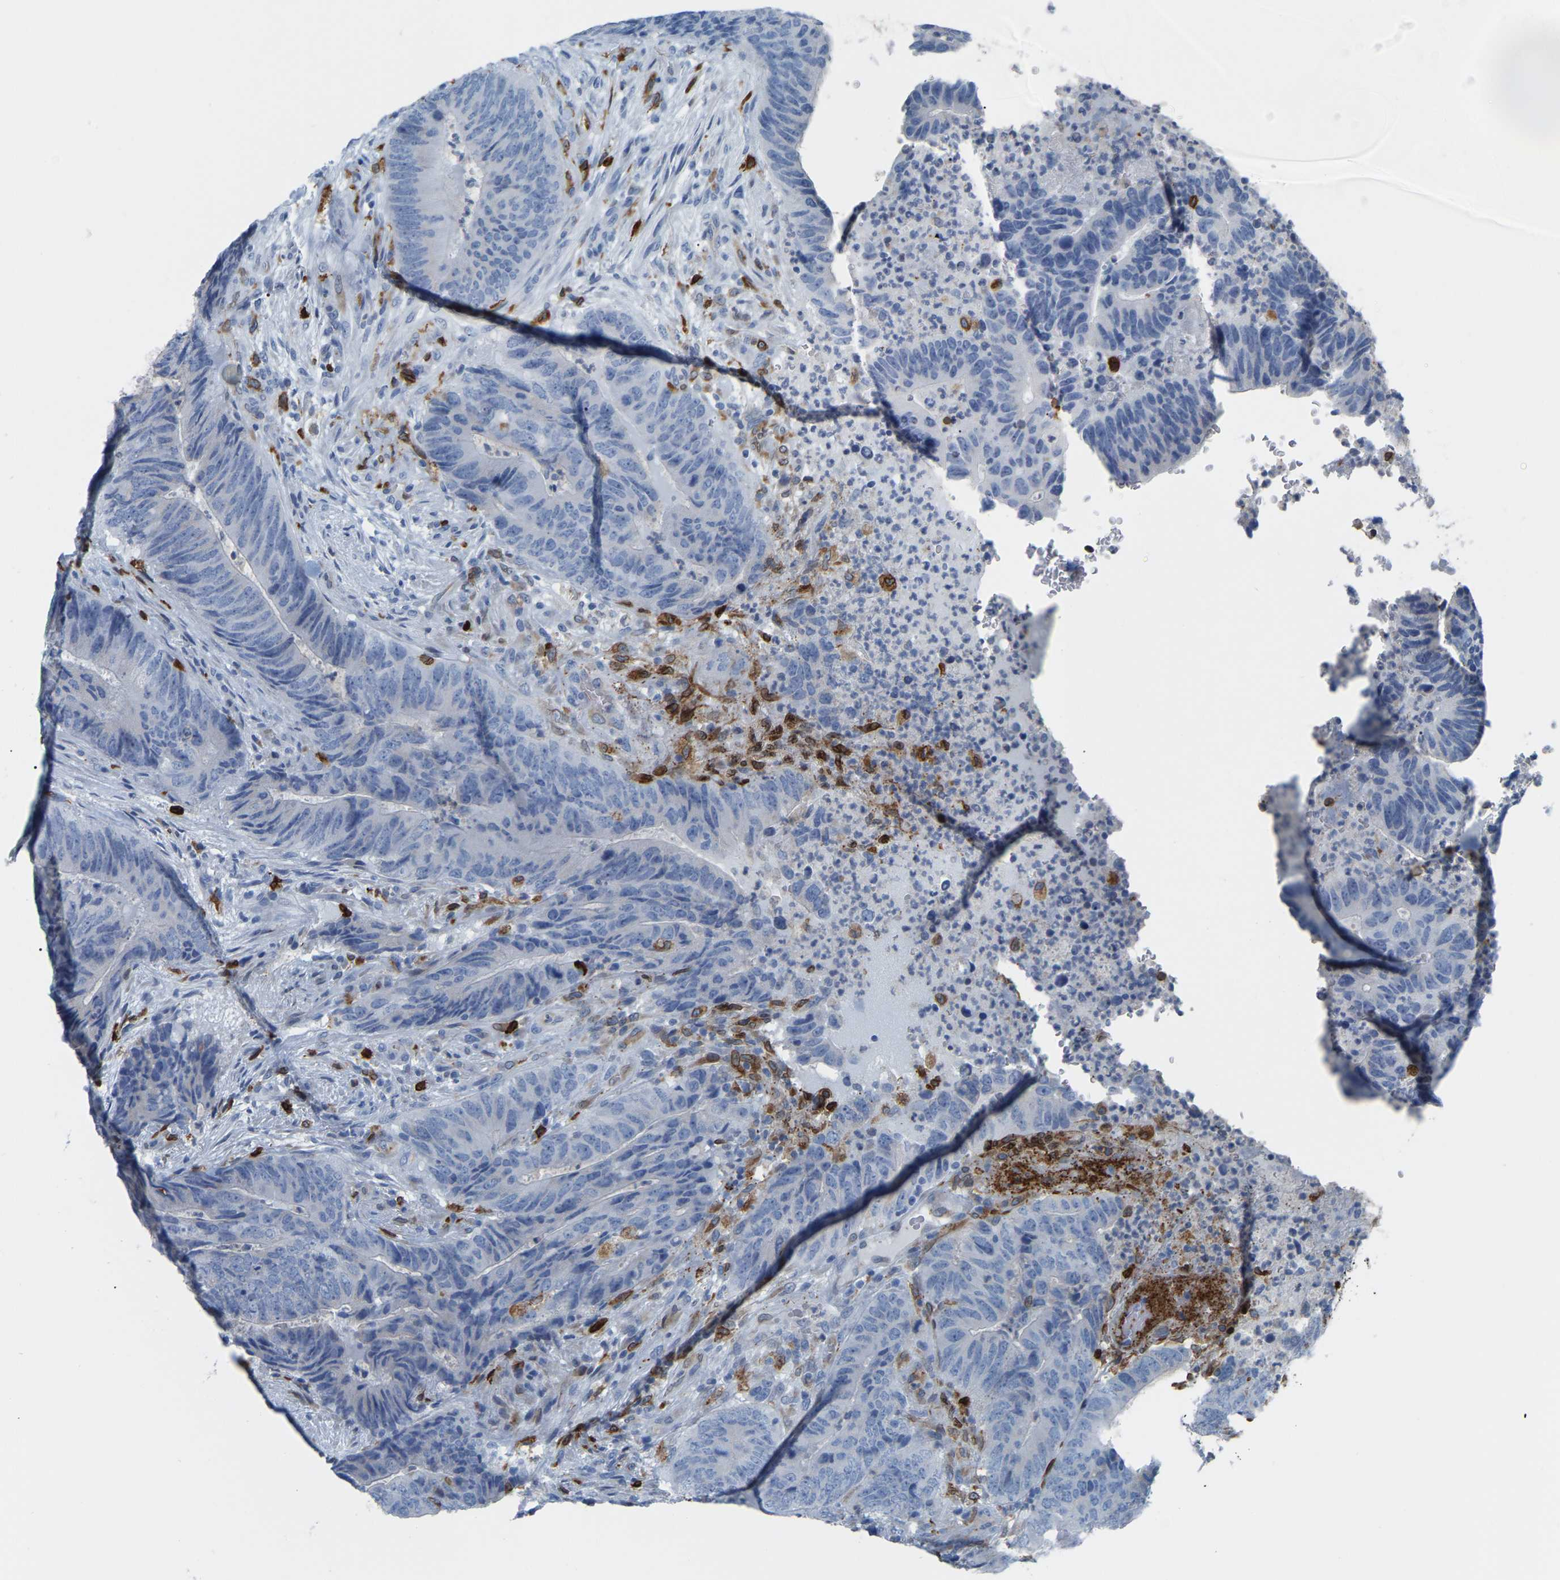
{"staining": {"intensity": "negative", "quantity": "none", "location": "none"}, "tissue": "colorectal cancer", "cell_type": "Tumor cells", "image_type": "cancer", "snomed": [{"axis": "morphology", "description": "Adenocarcinoma, NOS"}, {"axis": "topography", "description": "Colon"}], "caption": "The photomicrograph displays no staining of tumor cells in colorectal cancer.", "gene": "PTGS1", "patient": {"sex": "male", "age": 56}}